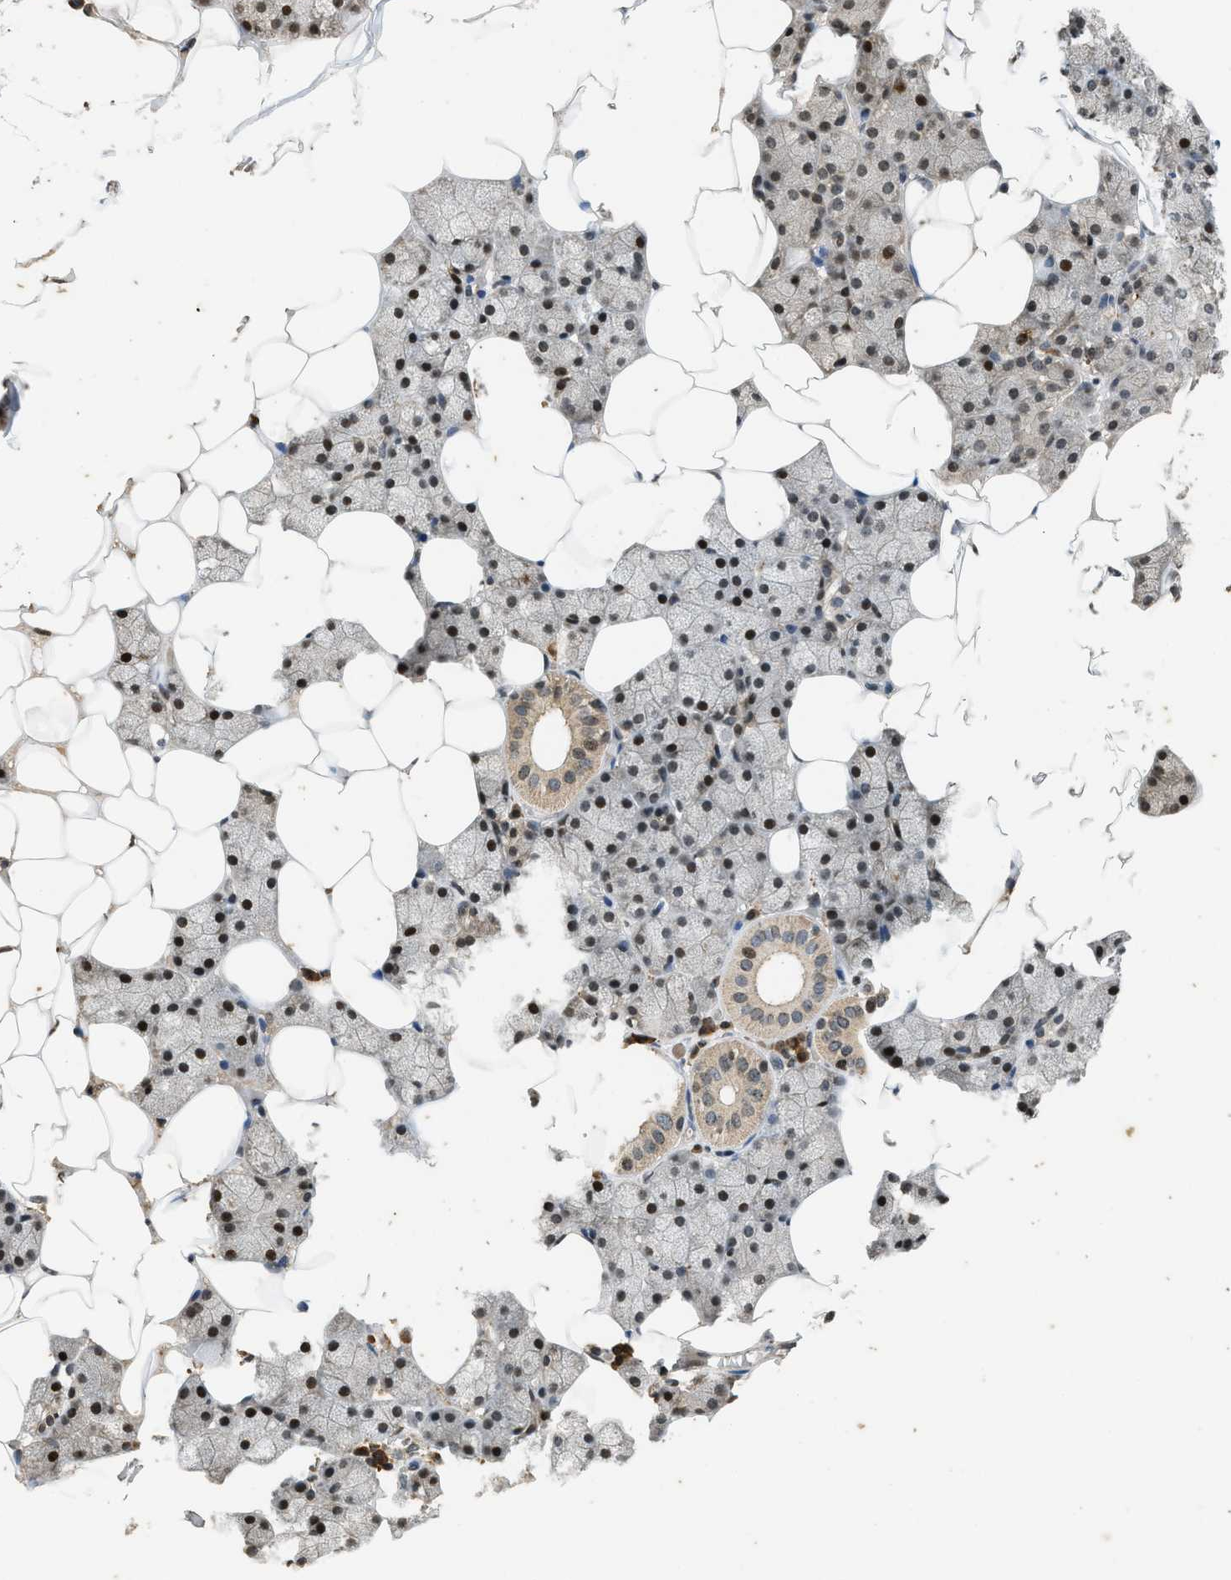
{"staining": {"intensity": "moderate", "quantity": ">75%", "location": "nuclear"}, "tissue": "salivary gland", "cell_type": "Glandular cells", "image_type": "normal", "snomed": [{"axis": "morphology", "description": "Normal tissue, NOS"}, {"axis": "topography", "description": "Salivary gland"}], "caption": "Glandular cells show medium levels of moderate nuclear staining in about >75% of cells in unremarkable human salivary gland.", "gene": "SIAH1", "patient": {"sex": "female", "age": 33}}